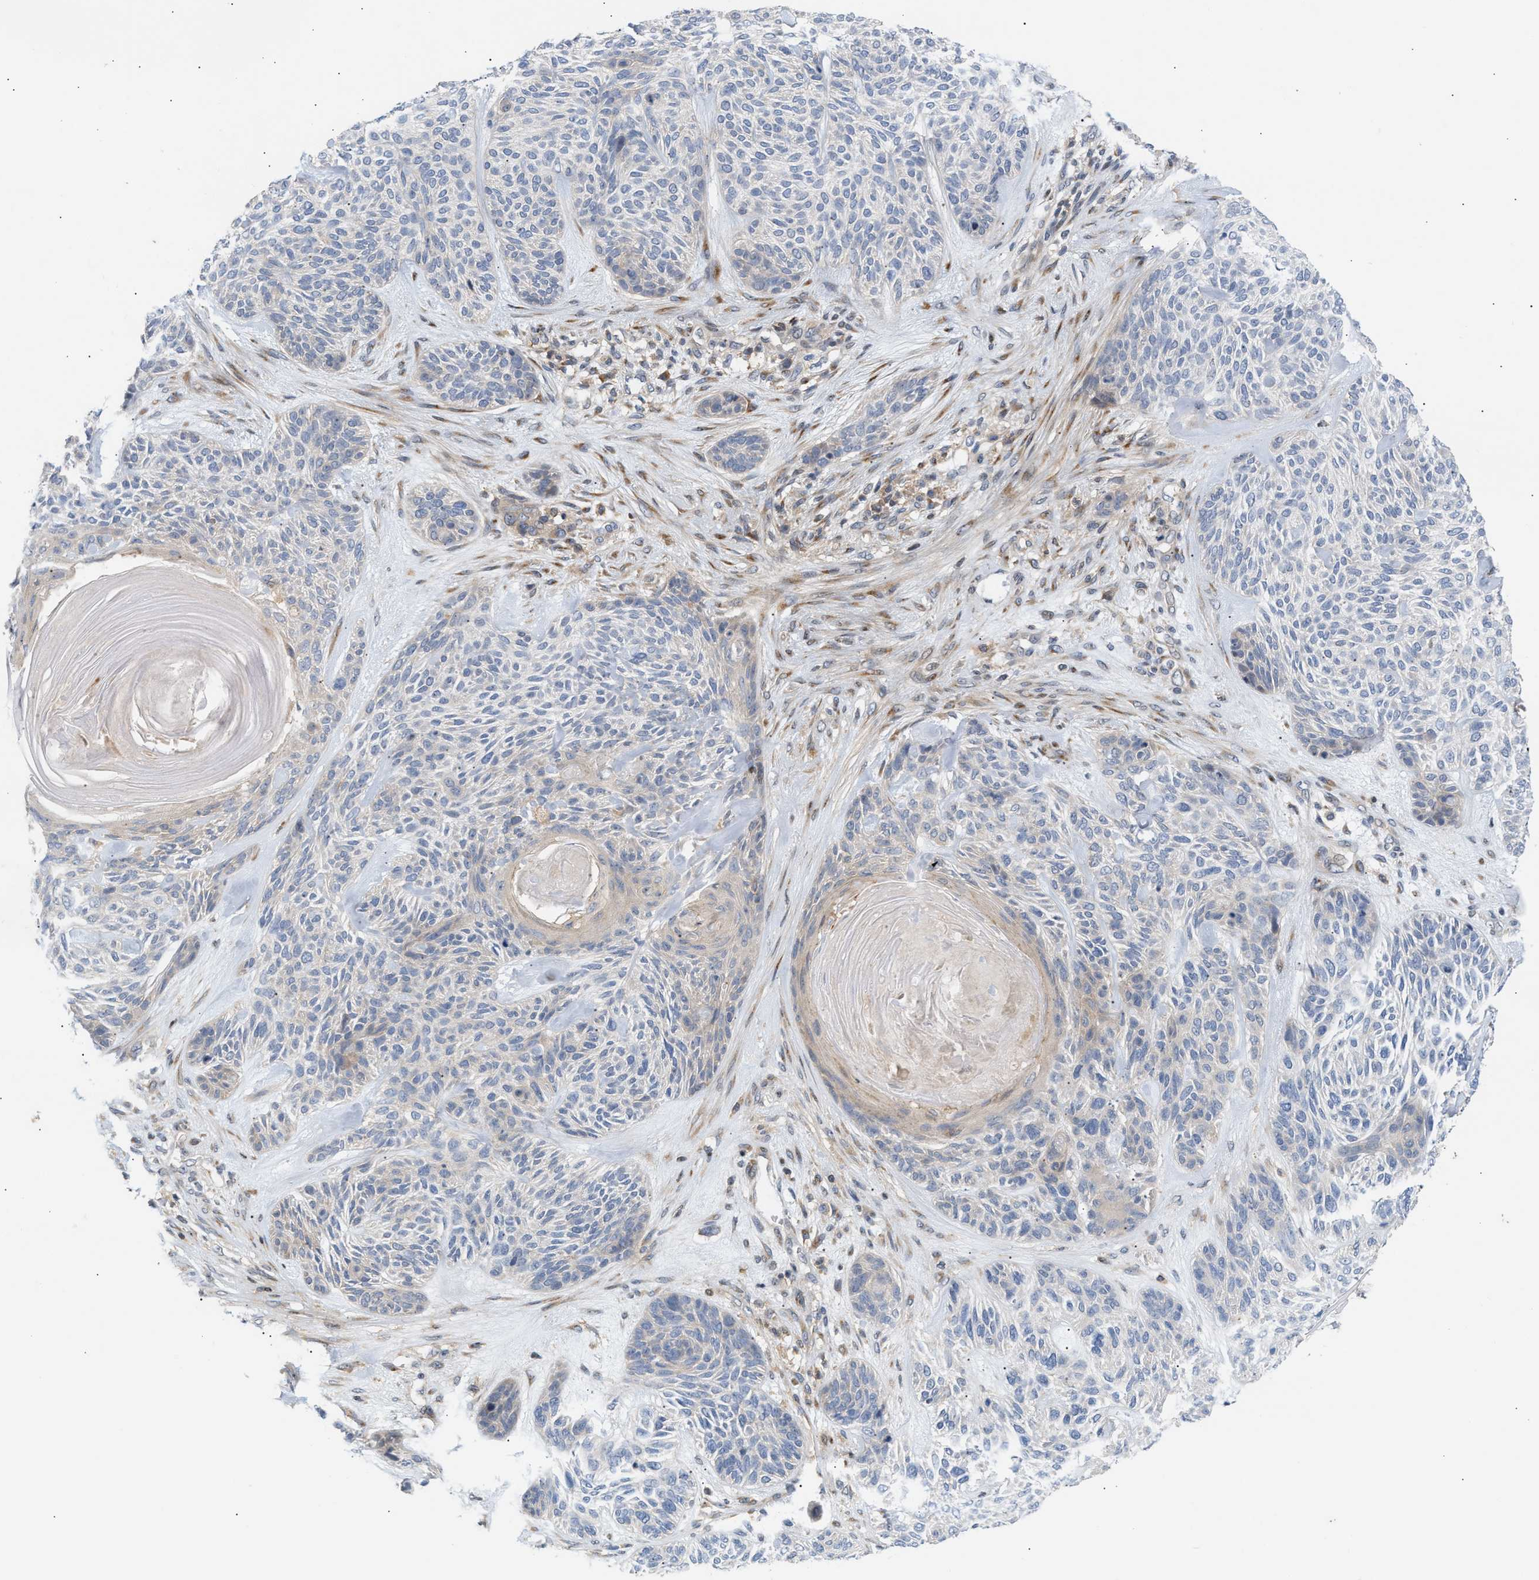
{"staining": {"intensity": "weak", "quantity": "<25%", "location": "cytoplasmic/membranous"}, "tissue": "skin cancer", "cell_type": "Tumor cells", "image_type": "cancer", "snomed": [{"axis": "morphology", "description": "Basal cell carcinoma"}, {"axis": "topography", "description": "Skin"}], "caption": "DAB (3,3'-diaminobenzidine) immunohistochemical staining of human skin cancer (basal cell carcinoma) displays no significant expression in tumor cells.", "gene": "DBNL", "patient": {"sex": "male", "age": 55}}